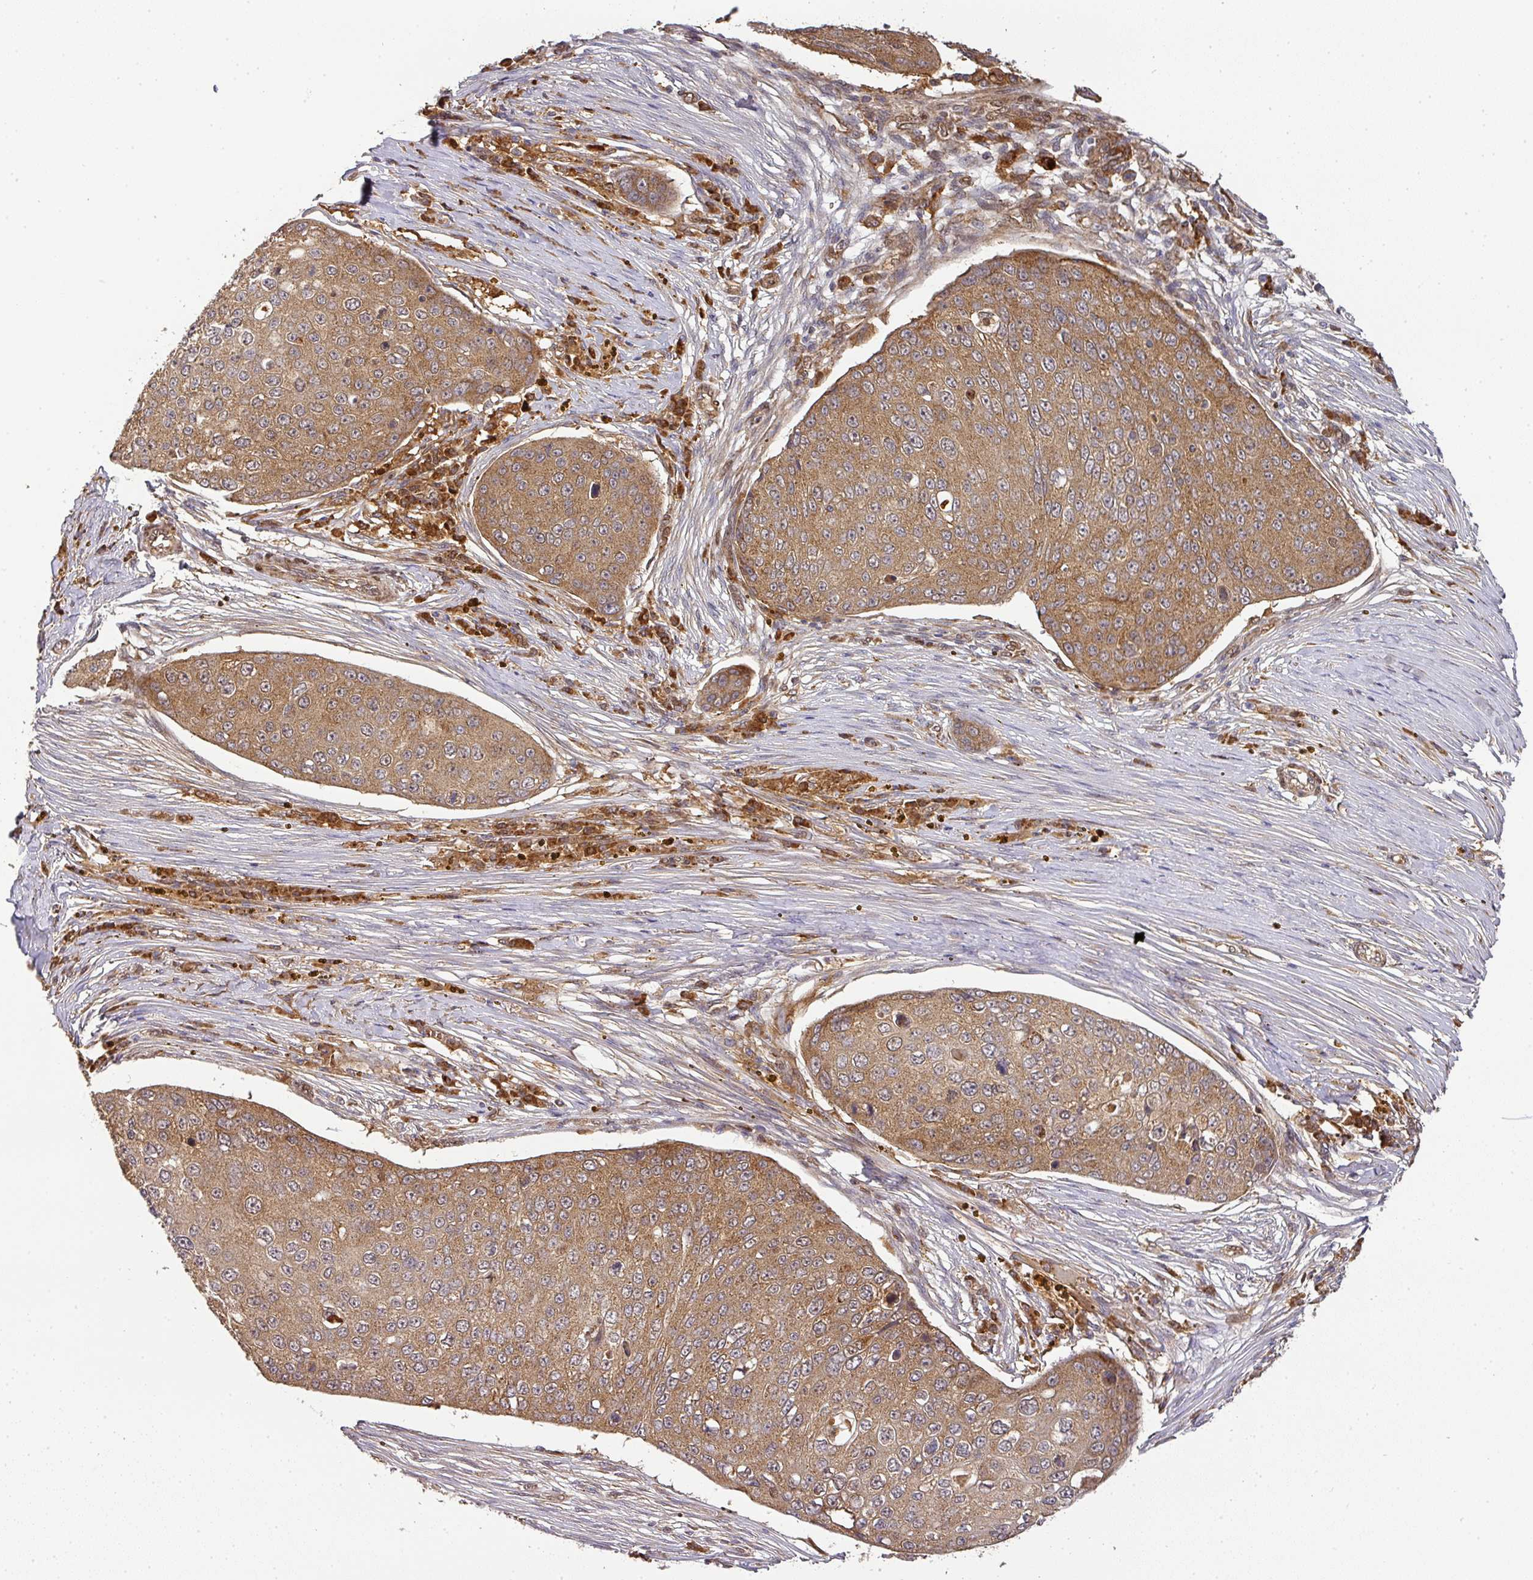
{"staining": {"intensity": "moderate", "quantity": "25%-75%", "location": "cytoplasmic/membranous"}, "tissue": "skin cancer", "cell_type": "Tumor cells", "image_type": "cancer", "snomed": [{"axis": "morphology", "description": "Squamous cell carcinoma, NOS"}, {"axis": "topography", "description": "Skin"}], "caption": "Protein expression analysis of human skin cancer (squamous cell carcinoma) reveals moderate cytoplasmic/membranous expression in about 25%-75% of tumor cells.", "gene": "MALSU1", "patient": {"sex": "male", "age": 71}}